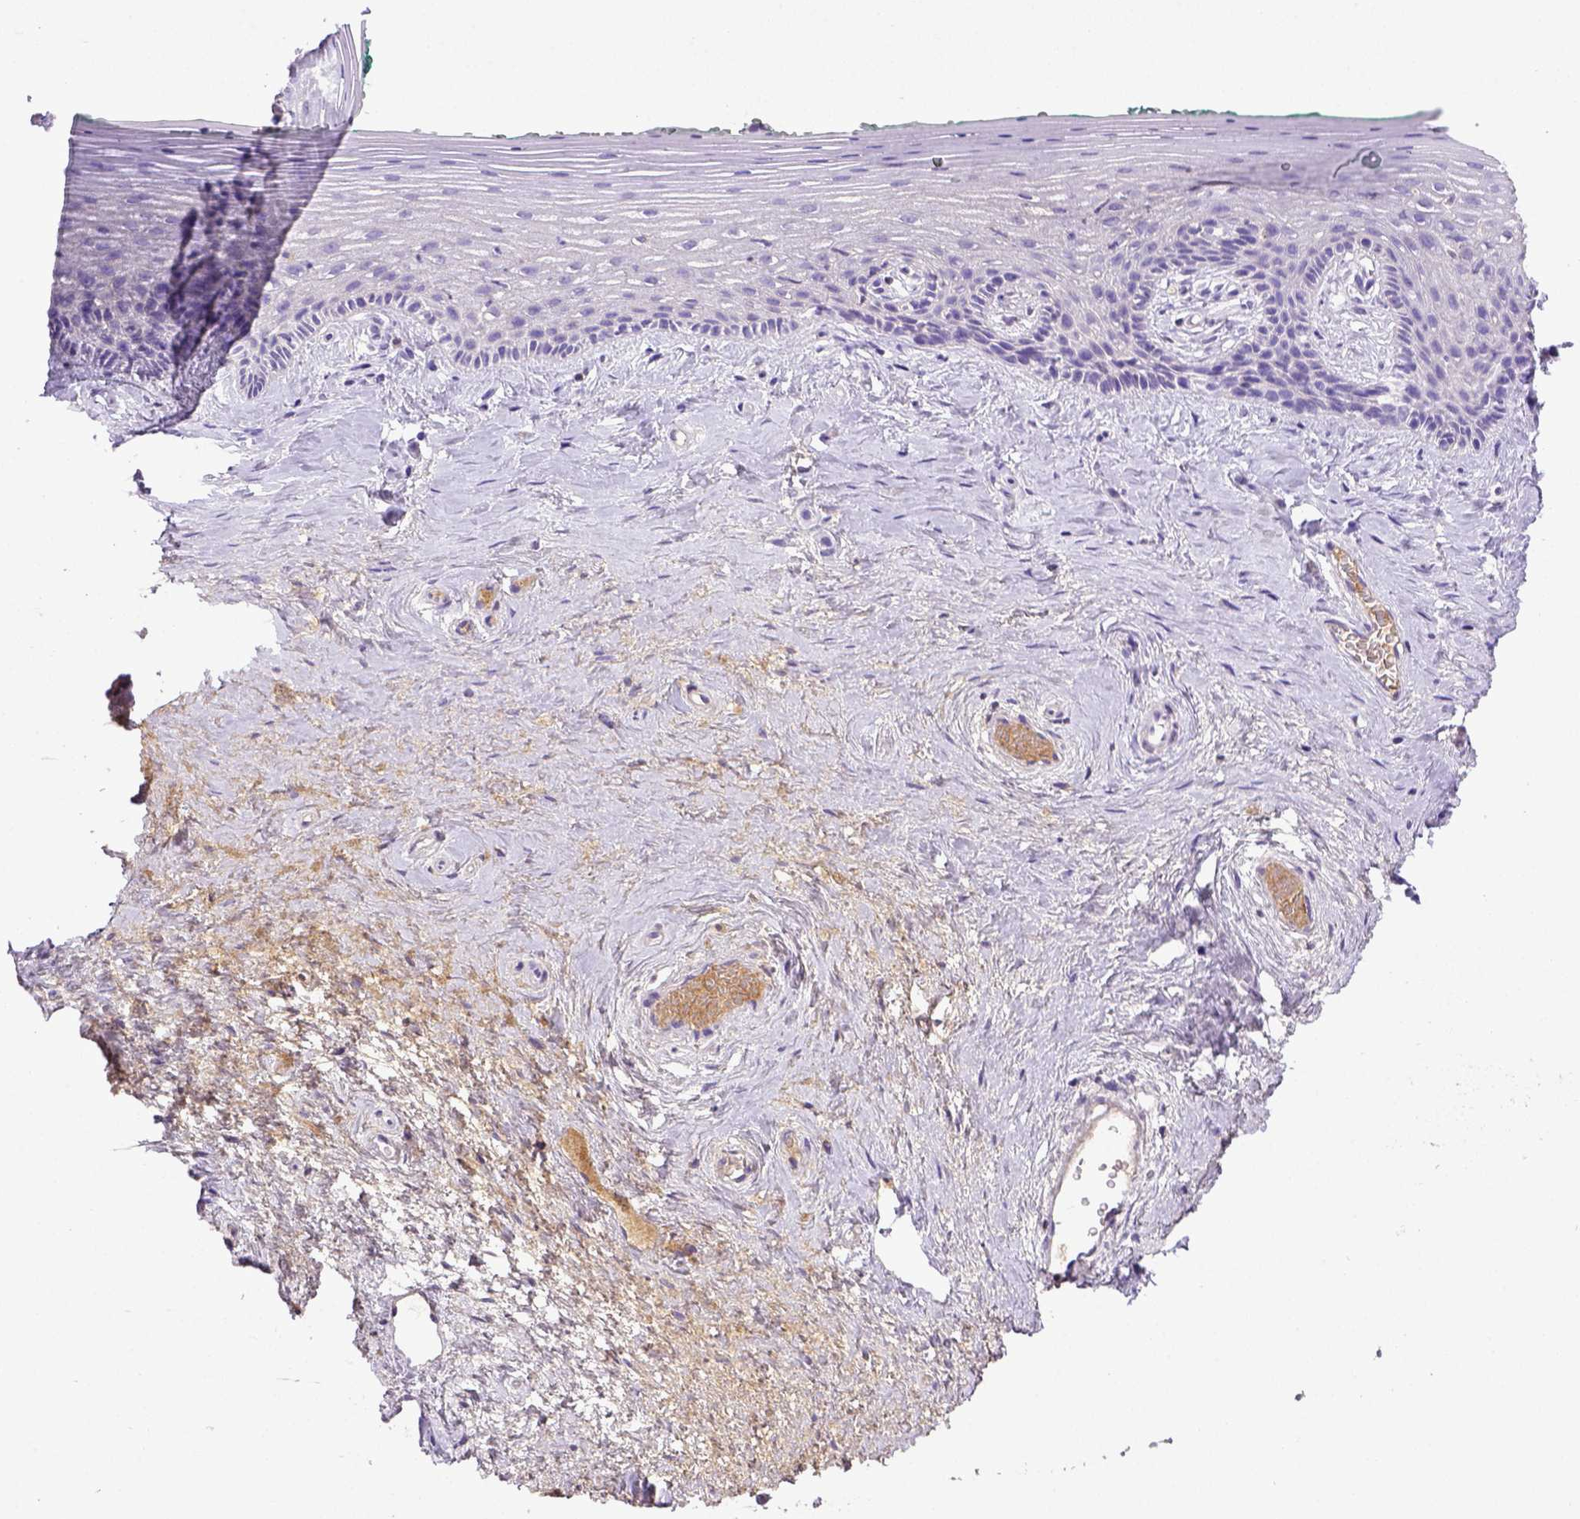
{"staining": {"intensity": "negative", "quantity": "none", "location": "none"}, "tissue": "vagina", "cell_type": "Squamous epithelial cells", "image_type": "normal", "snomed": [{"axis": "morphology", "description": "Normal tissue, NOS"}, {"axis": "topography", "description": "Vagina"}], "caption": "This is an IHC image of unremarkable human vagina. There is no positivity in squamous epithelial cells.", "gene": "ITIH4", "patient": {"sex": "female", "age": 45}}